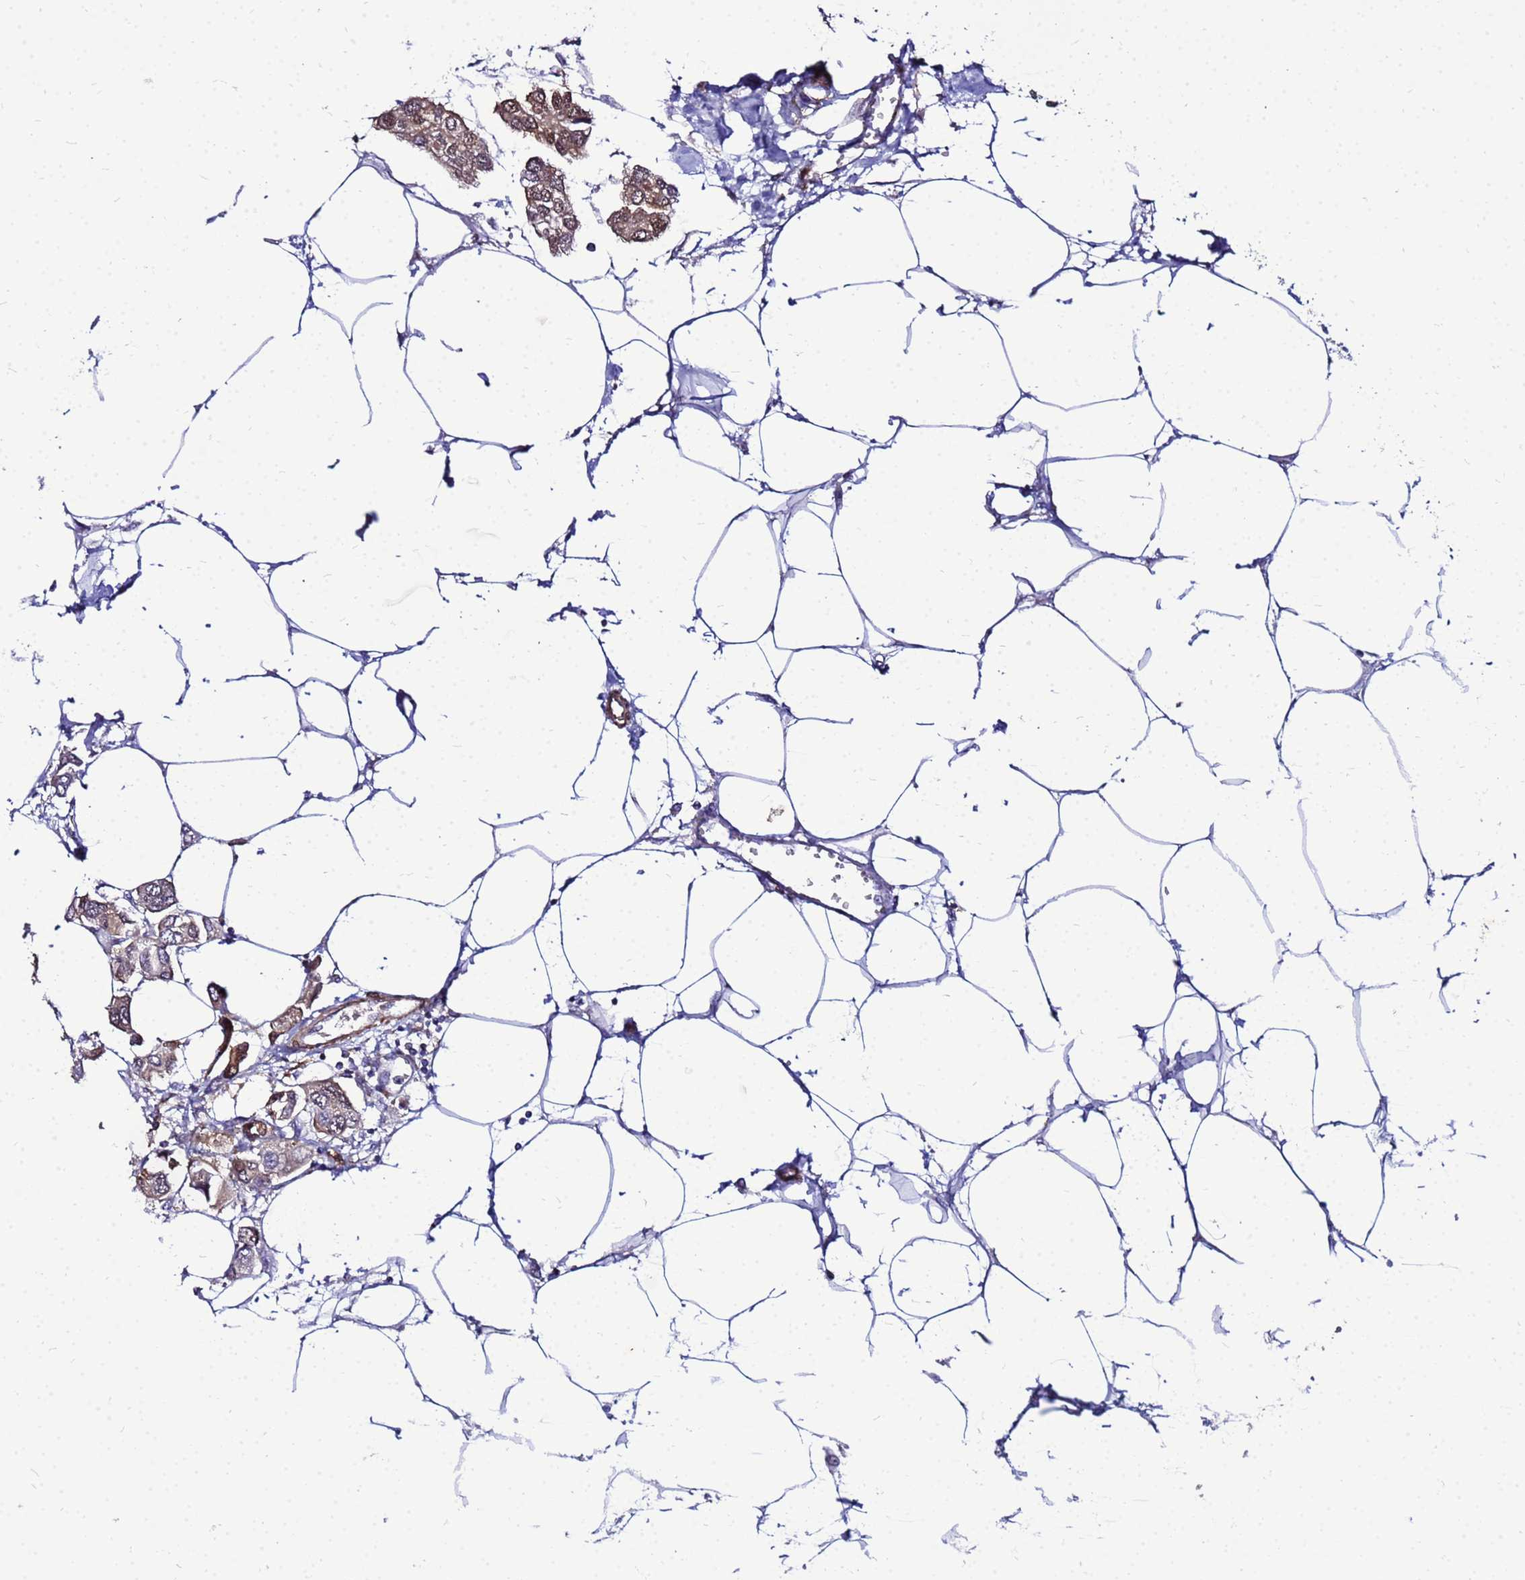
{"staining": {"intensity": "weak", "quantity": ">75%", "location": "cytoplasmic/membranous,nuclear"}, "tissue": "urothelial cancer", "cell_type": "Tumor cells", "image_type": "cancer", "snomed": [{"axis": "morphology", "description": "Urothelial carcinoma, High grade"}, {"axis": "topography", "description": "Urinary bladder"}], "caption": "This micrograph exhibits IHC staining of human urothelial carcinoma (high-grade), with low weak cytoplasmic/membranous and nuclear expression in about >75% of tumor cells.", "gene": "DBNDD2", "patient": {"sex": "male", "age": 67}}